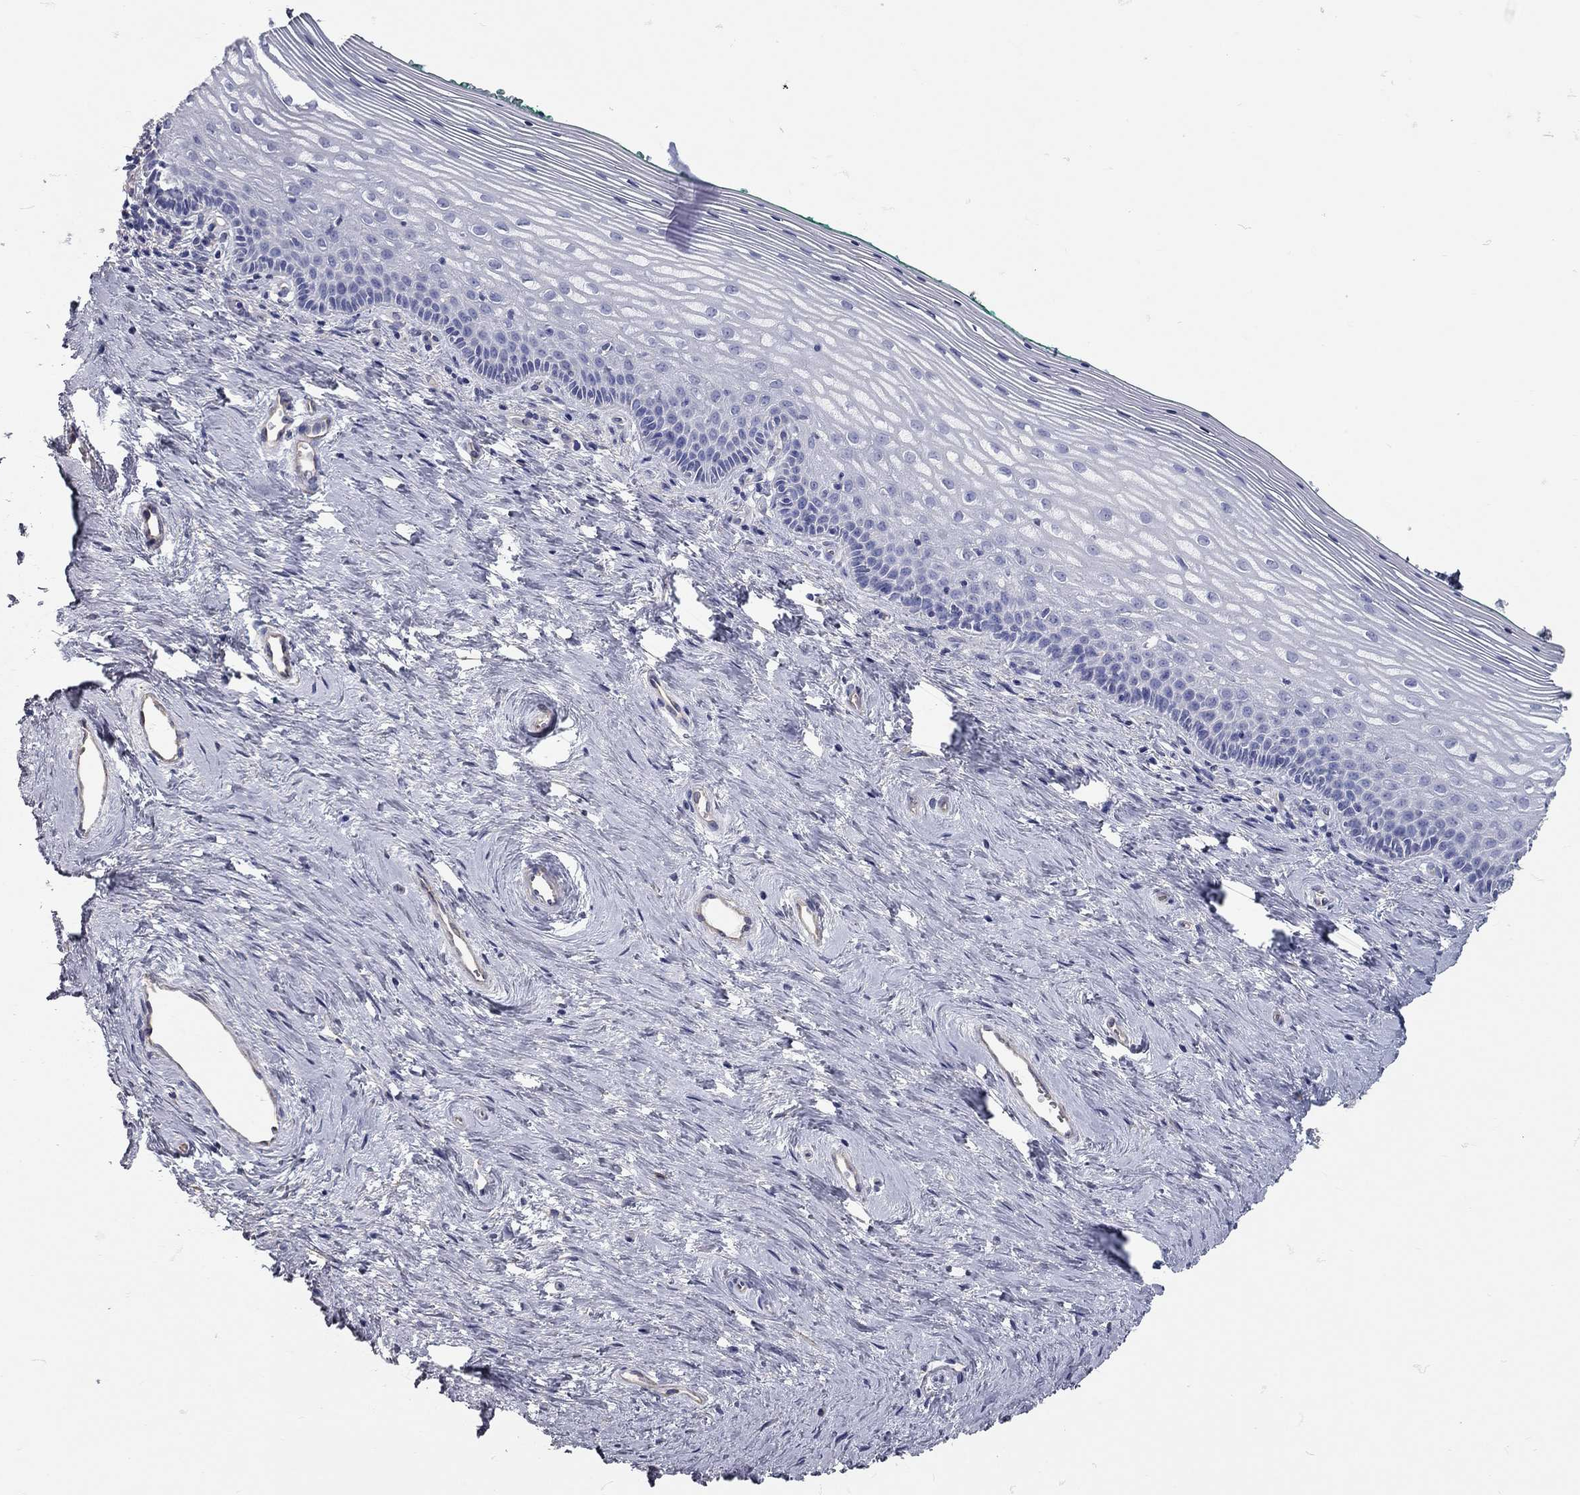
{"staining": {"intensity": "negative", "quantity": "none", "location": "none"}, "tissue": "vagina", "cell_type": "Squamous epithelial cells", "image_type": "normal", "snomed": [{"axis": "morphology", "description": "Normal tissue, NOS"}, {"axis": "topography", "description": "Vagina"}], "caption": "This is a photomicrograph of immunohistochemistry (IHC) staining of normal vagina, which shows no expression in squamous epithelial cells.", "gene": "C10orf90", "patient": {"sex": "female", "age": 45}}